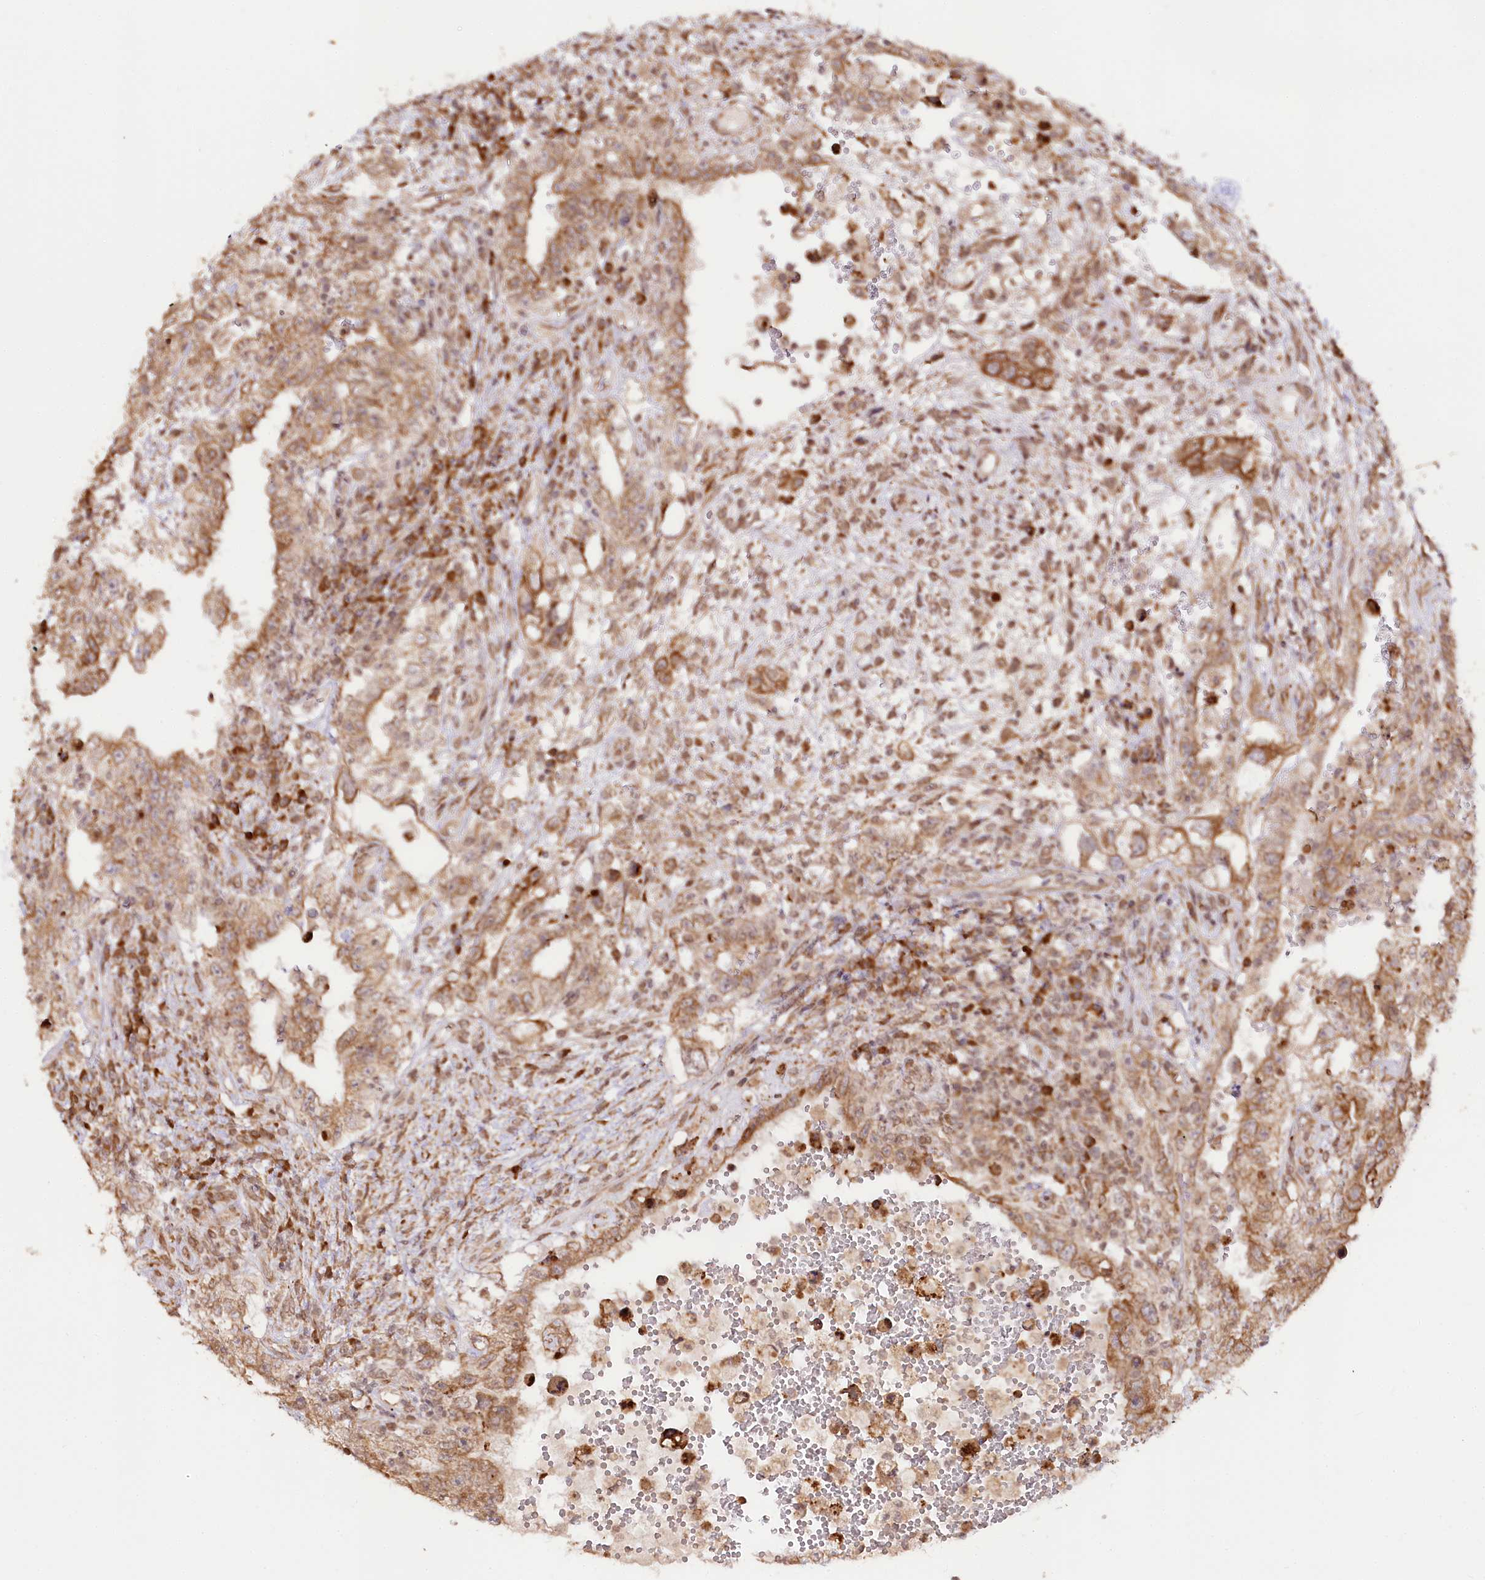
{"staining": {"intensity": "moderate", "quantity": ">75%", "location": "cytoplasmic/membranous"}, "tissue": "testis cancer", "cell_type": "Tumor cells", "image_type": "cancer", "snomed": [{"axis": "morphology", "description": "Carcinoma, Embryonal, NOS"}, {"axis": "topography", "description": "Testis"}], "caption": "Protein expression analysis of testis cancer exhibits moderate cytoplasmic/membranous expression in about >75% of tumor cells. Using DAB (3,3'-diaminobenzidine) (brown) and hematoxylin (blue) stains, captured at high magnification using brightfield microscopy.", "gene": "ENSG00000144785", "patient": {"sex": "male", "age": 26}}